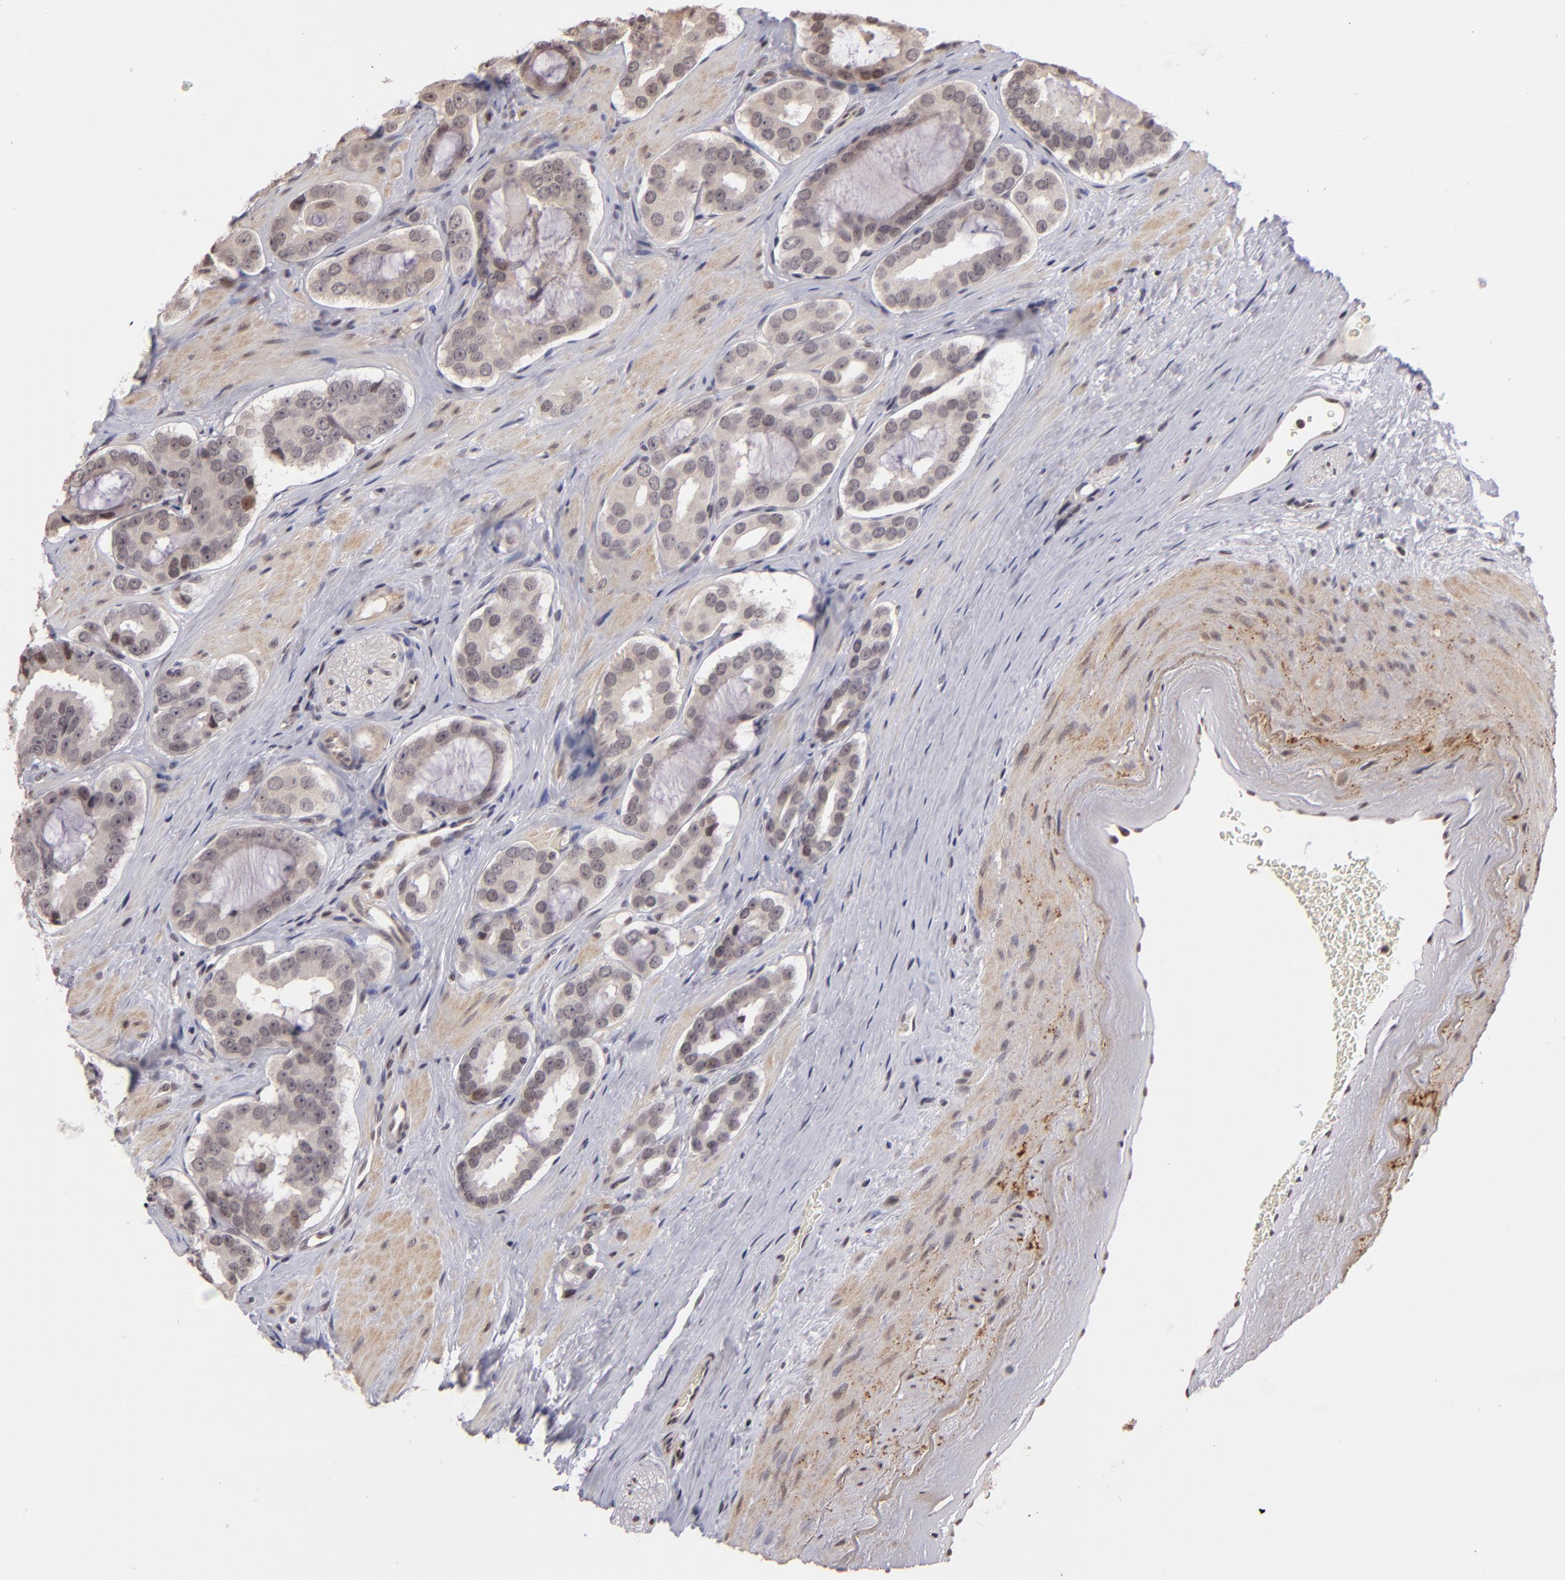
{"staining": {"intensity": "moderate", "quantity": "<25%", "location": "nuclear"}, "tissue": "prostate cancer", "cell_type": "Tumor cells", "image_type": "cancer", "snomed": [{"axis": "morphology", "description": "Adenocarcinoma, Low grade"}, {"axis": "topography", "description": "Prostate"}], "caption": "IHC micrograph of neoplastic tissue: human low-grade adenocarcinoma (prostate) stained using IHC demonstrates low levels of moderate protein expression localized specifically in the nuclear of tumor cells, appearing as a nuclear brown color.", "gene": "RARB", "patient": {"sex": "male", "age": 59}}